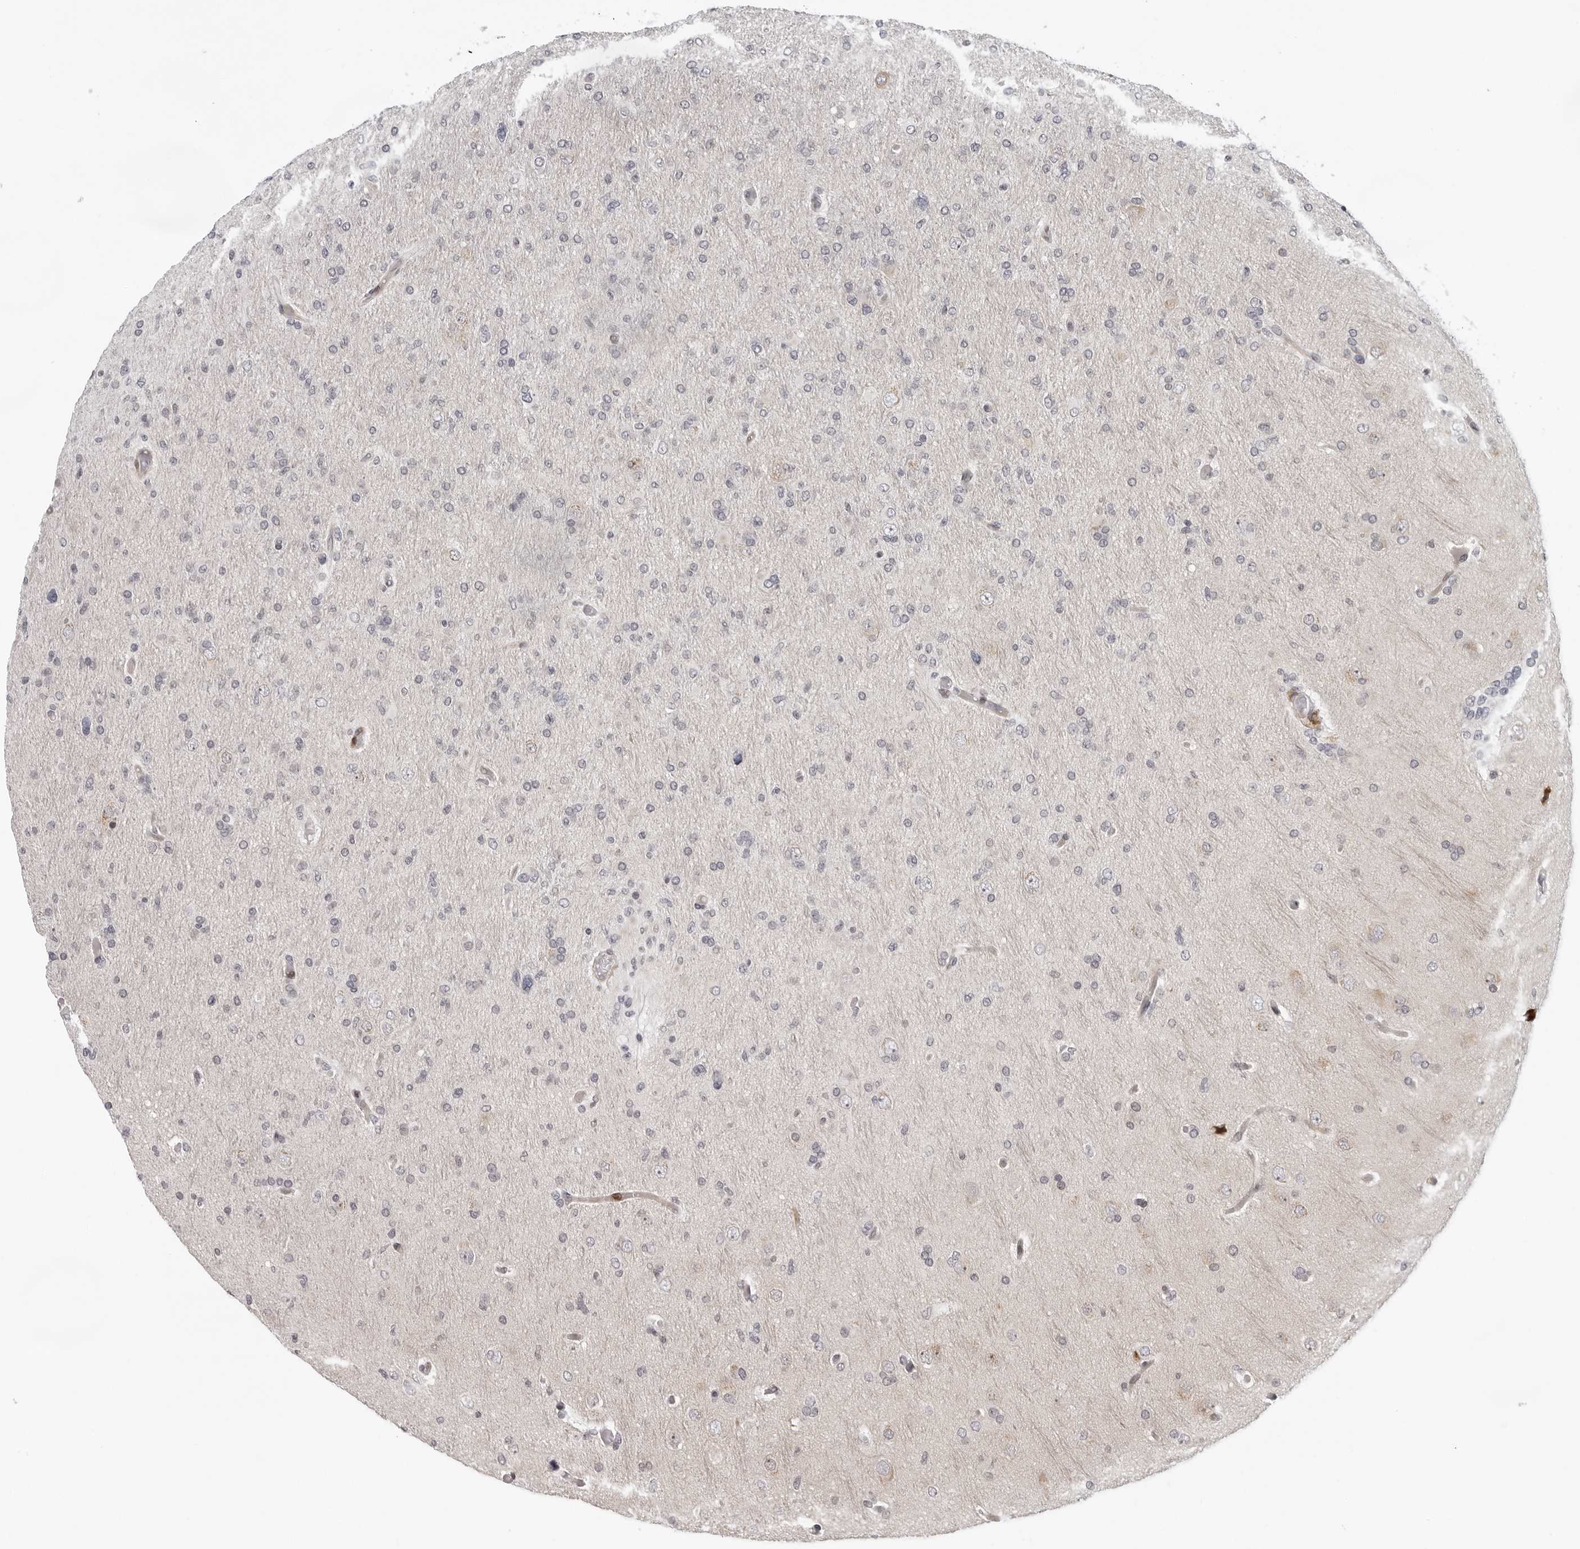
{"staining": {"intensity": "negative", "quantity": "none", "location": "none"}, "tissue": "glioma", "cell_type": "Tumor cells", "image_type": "cancer", "snomed": [{"axis": "morphology", "description": "Glioma, malignant, High grade"}, {"axis": "topography", "description": "Cerebral cortex"}], "caption": "An image of glioma stained for a protein reveals no brown staining in tumor cells. Nuclei are stained in blue.", "gene": "PIP4K2C", "patient": {"sex": "female", "age": 36}}